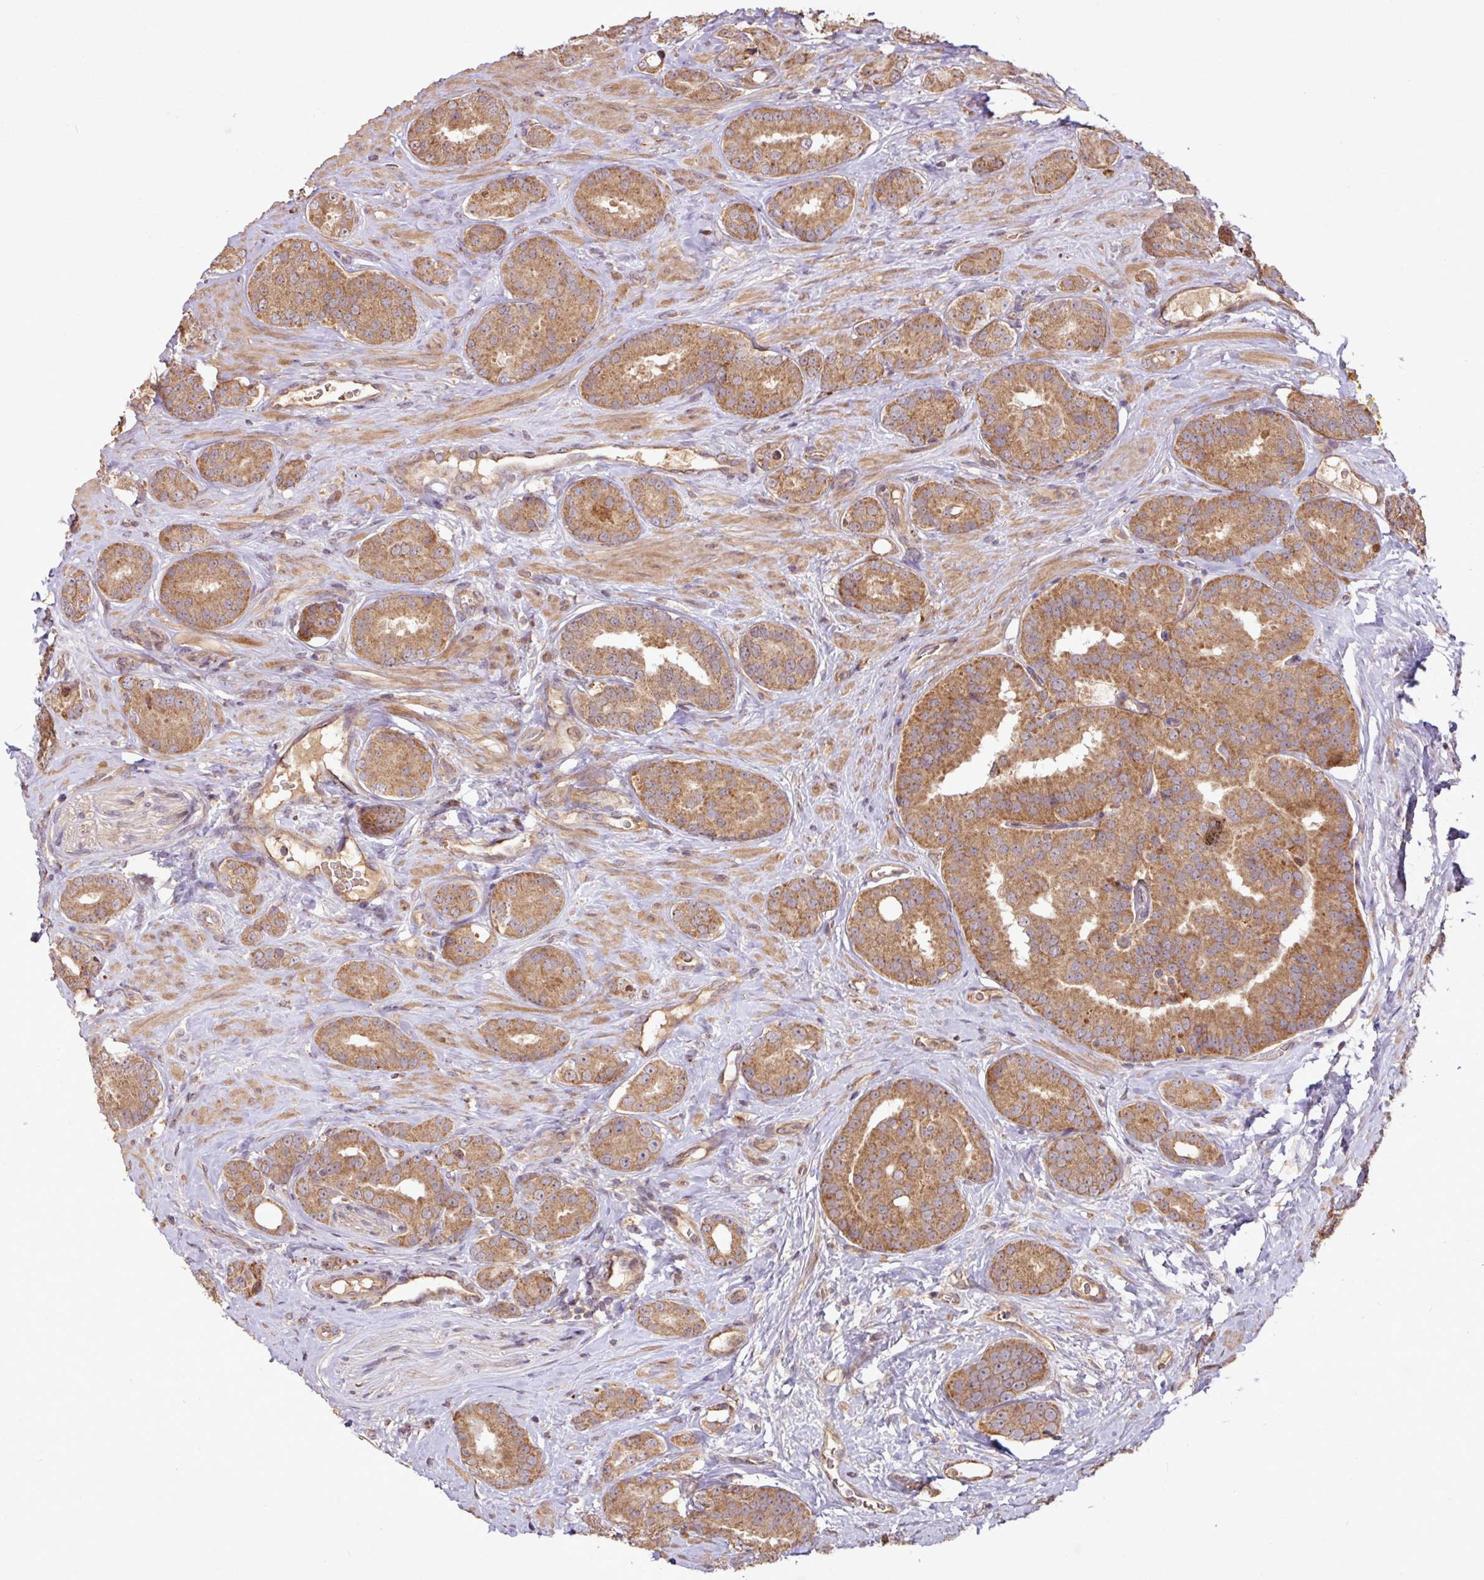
{"staining": {"intensity": "moderate", "quantity": ">75%", "location": "cytoplasmic/membranous"}, "tissue": "prostate cancer", "cell_type": "Tumor cells", "image_type": "cancer", "snomed": [{"axis": "morphology", "description": "Adenocarcinoma, High grade"}, {"axis": "topography", "description": "Prostate"}], "caption": "Prostate adenocarcinoma (high-grade) stained for a protein demonstrates moderate cytoplasmic/membranous positivity in tumor cells.", "gene": "YPEL3", "patient": {"sex": "male", "age": 63}}